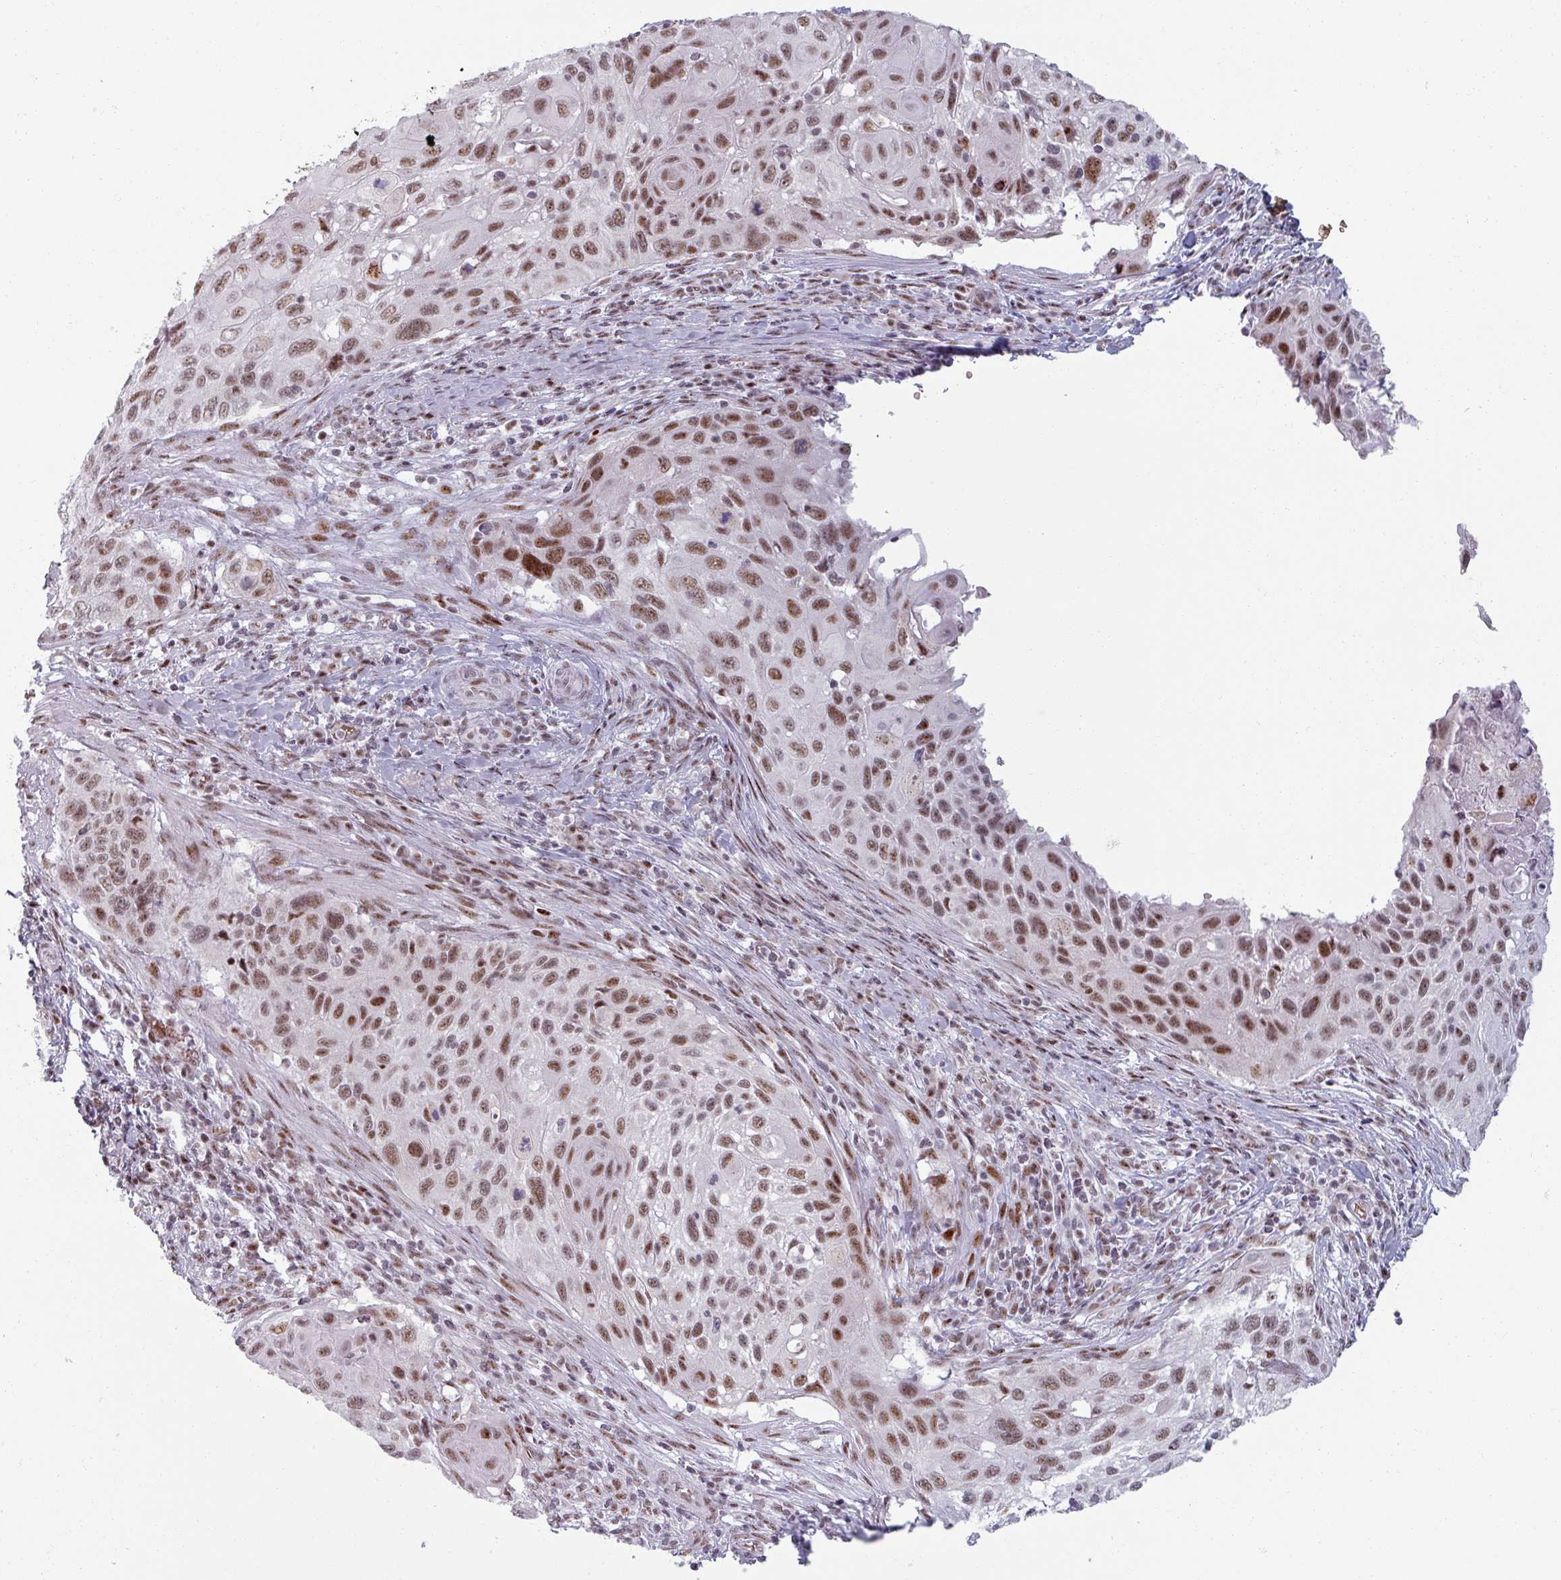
{"staining": {"intensity": "moderate", "quantity": ">75%", "location": "nuclear"}, "tissue": "cervical cancer", "cell_type": "Tumor cells", "image_type": "cancer", "snomed": [{"axis": "morphology", "description": "Squamous cell carcinoma, NOS"}, {"axis": "topography", "description": "Cervix"}], "caption": "Immunohistochemical staining of squamous cell carcinoma (cervical) exhibits medium levels of moderate nuclear expression in about >75% of tumor cells.", "gene": "NCOR1", "patient": {"sex": "female", "age": 70}}